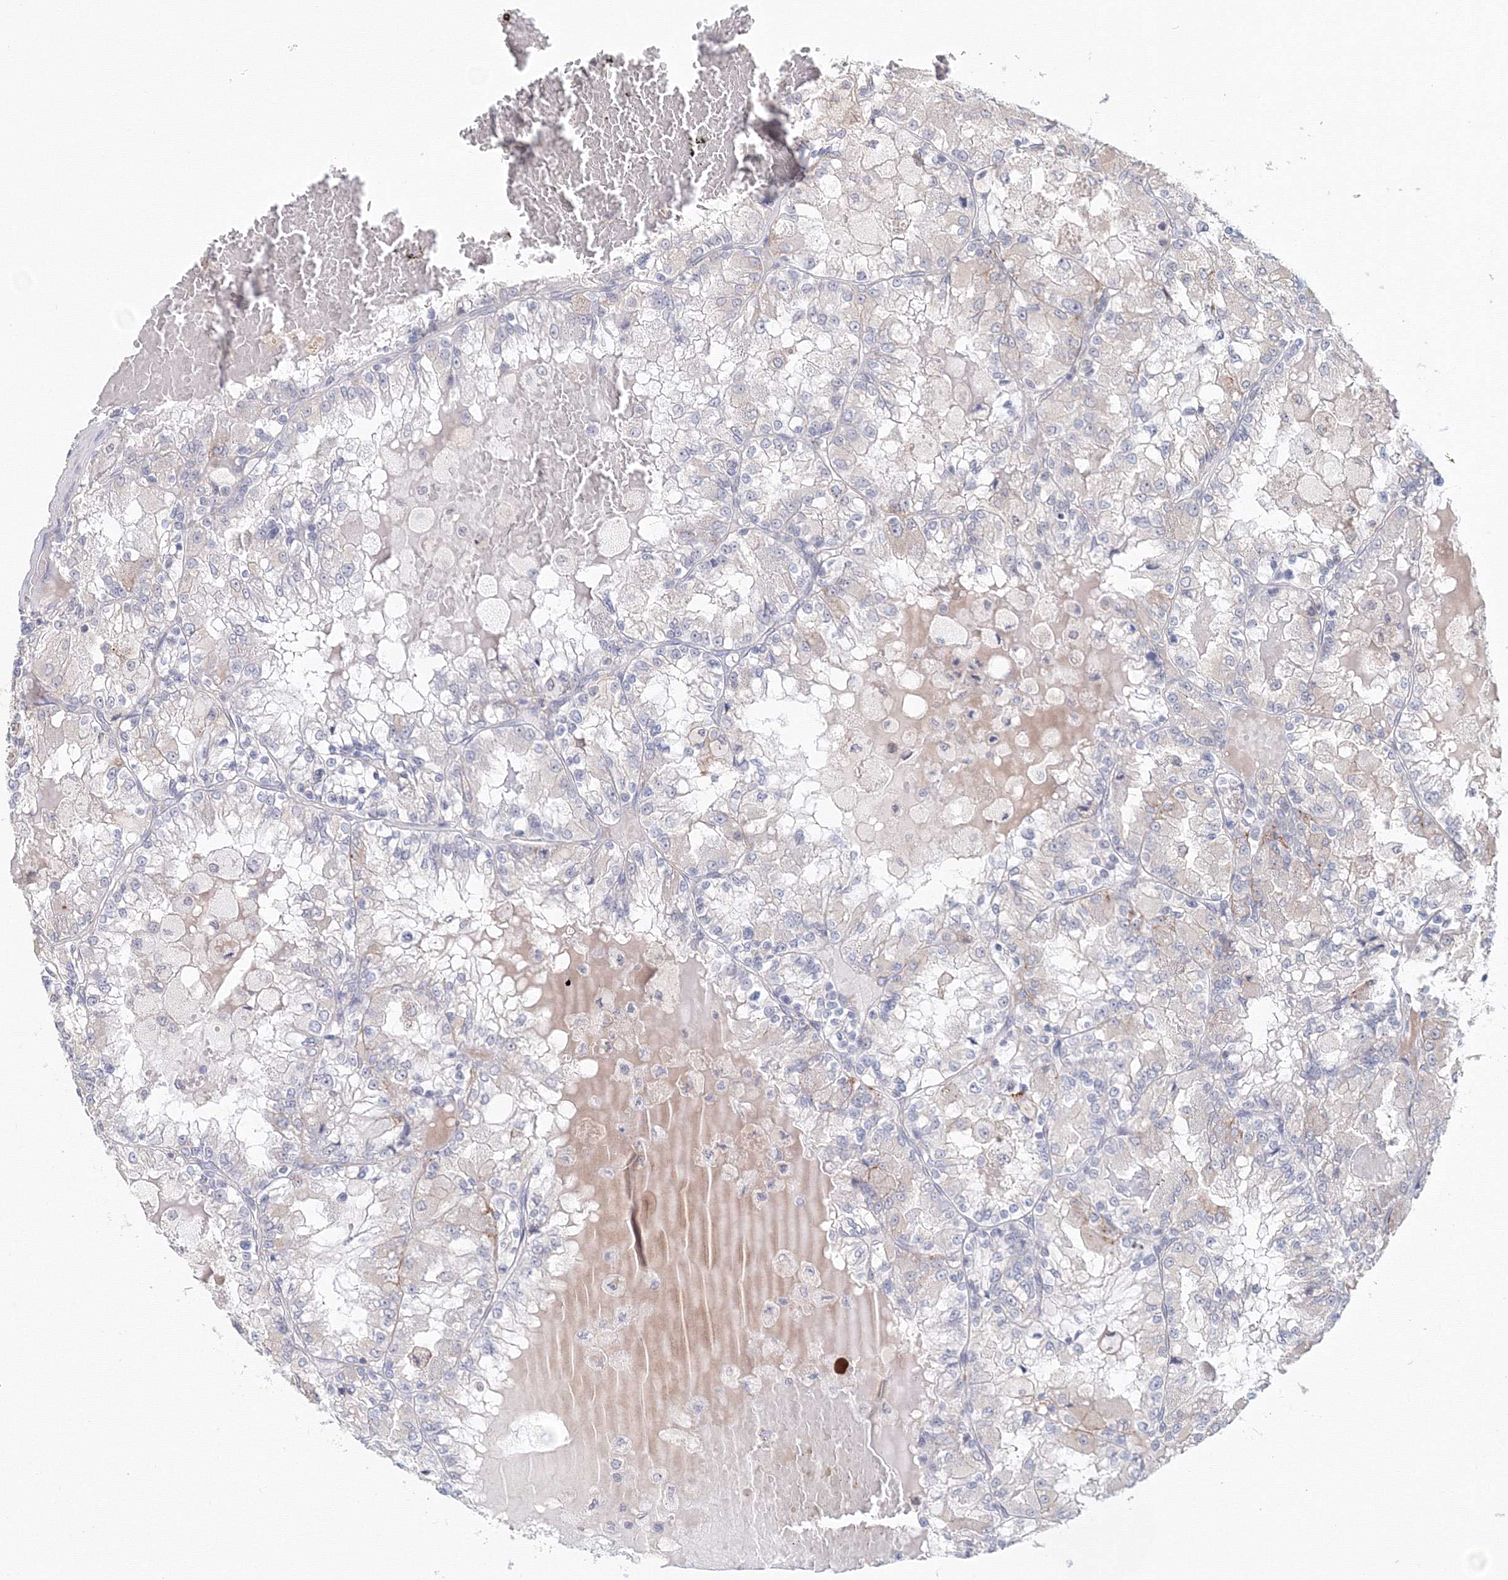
{"staining": {"intensity": "negative", "quantity": "none", "location": "none"}, "tissue": "renal cancer", "cell_type": "Tumor cells", "image_type": "cancer", "snomed": [{"axis": "morphology", "description": "Adenocarcinoma, NOS"}, {"axis": "topography", "description": "Kidney"}], "caption": "Immunohistochemistry histopathology image of adenocarcinoma (renal) stained for a protein (brown), which exhibits no staining in tumor cells. (DAB (3,3'-diaminobenzidine) immunohistochemistry, high magnification).", "gene": "SLC7A7", "patient": {"sex": "female", "age": 56}}